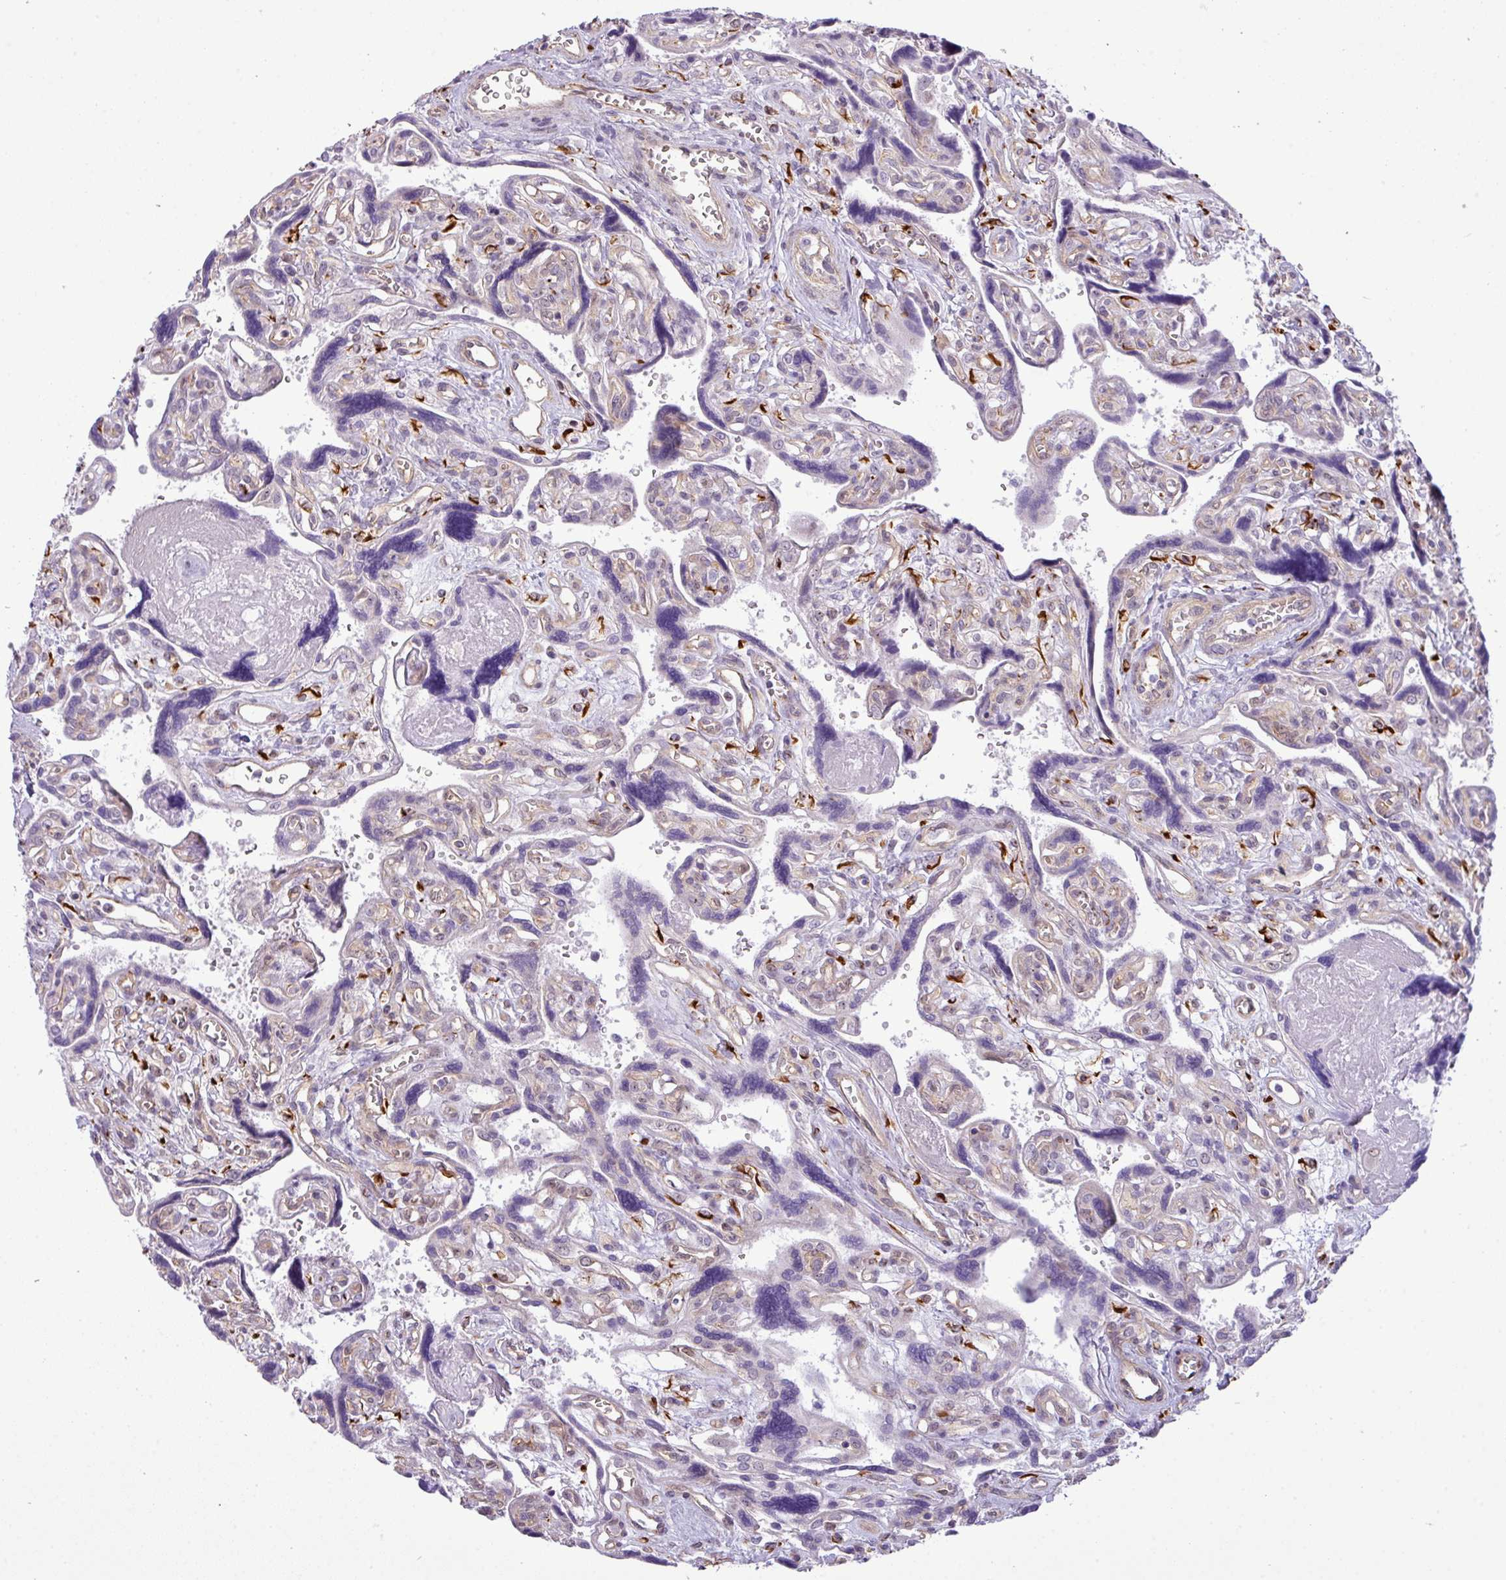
{"staining": {"intensity": "moderate", "quantity": "<25%", "location": "nuclear"}, "tissue": "placenta", "cell_type": "Decidual cells", "image_type": "normal", "snomed": [{"axis": "morphology", "description": "Normal tissue, NOS"}, {"axis": "topography", "description": "Placenta"}], "caption": "Moderate nuclear protein staining is identified in about <25% of decidual cells in placenta. (Brightfield microscopy of DAB IHC at high magnification).", "gene": "MAK16", "patient": {"sex": "female", "age": 39}}